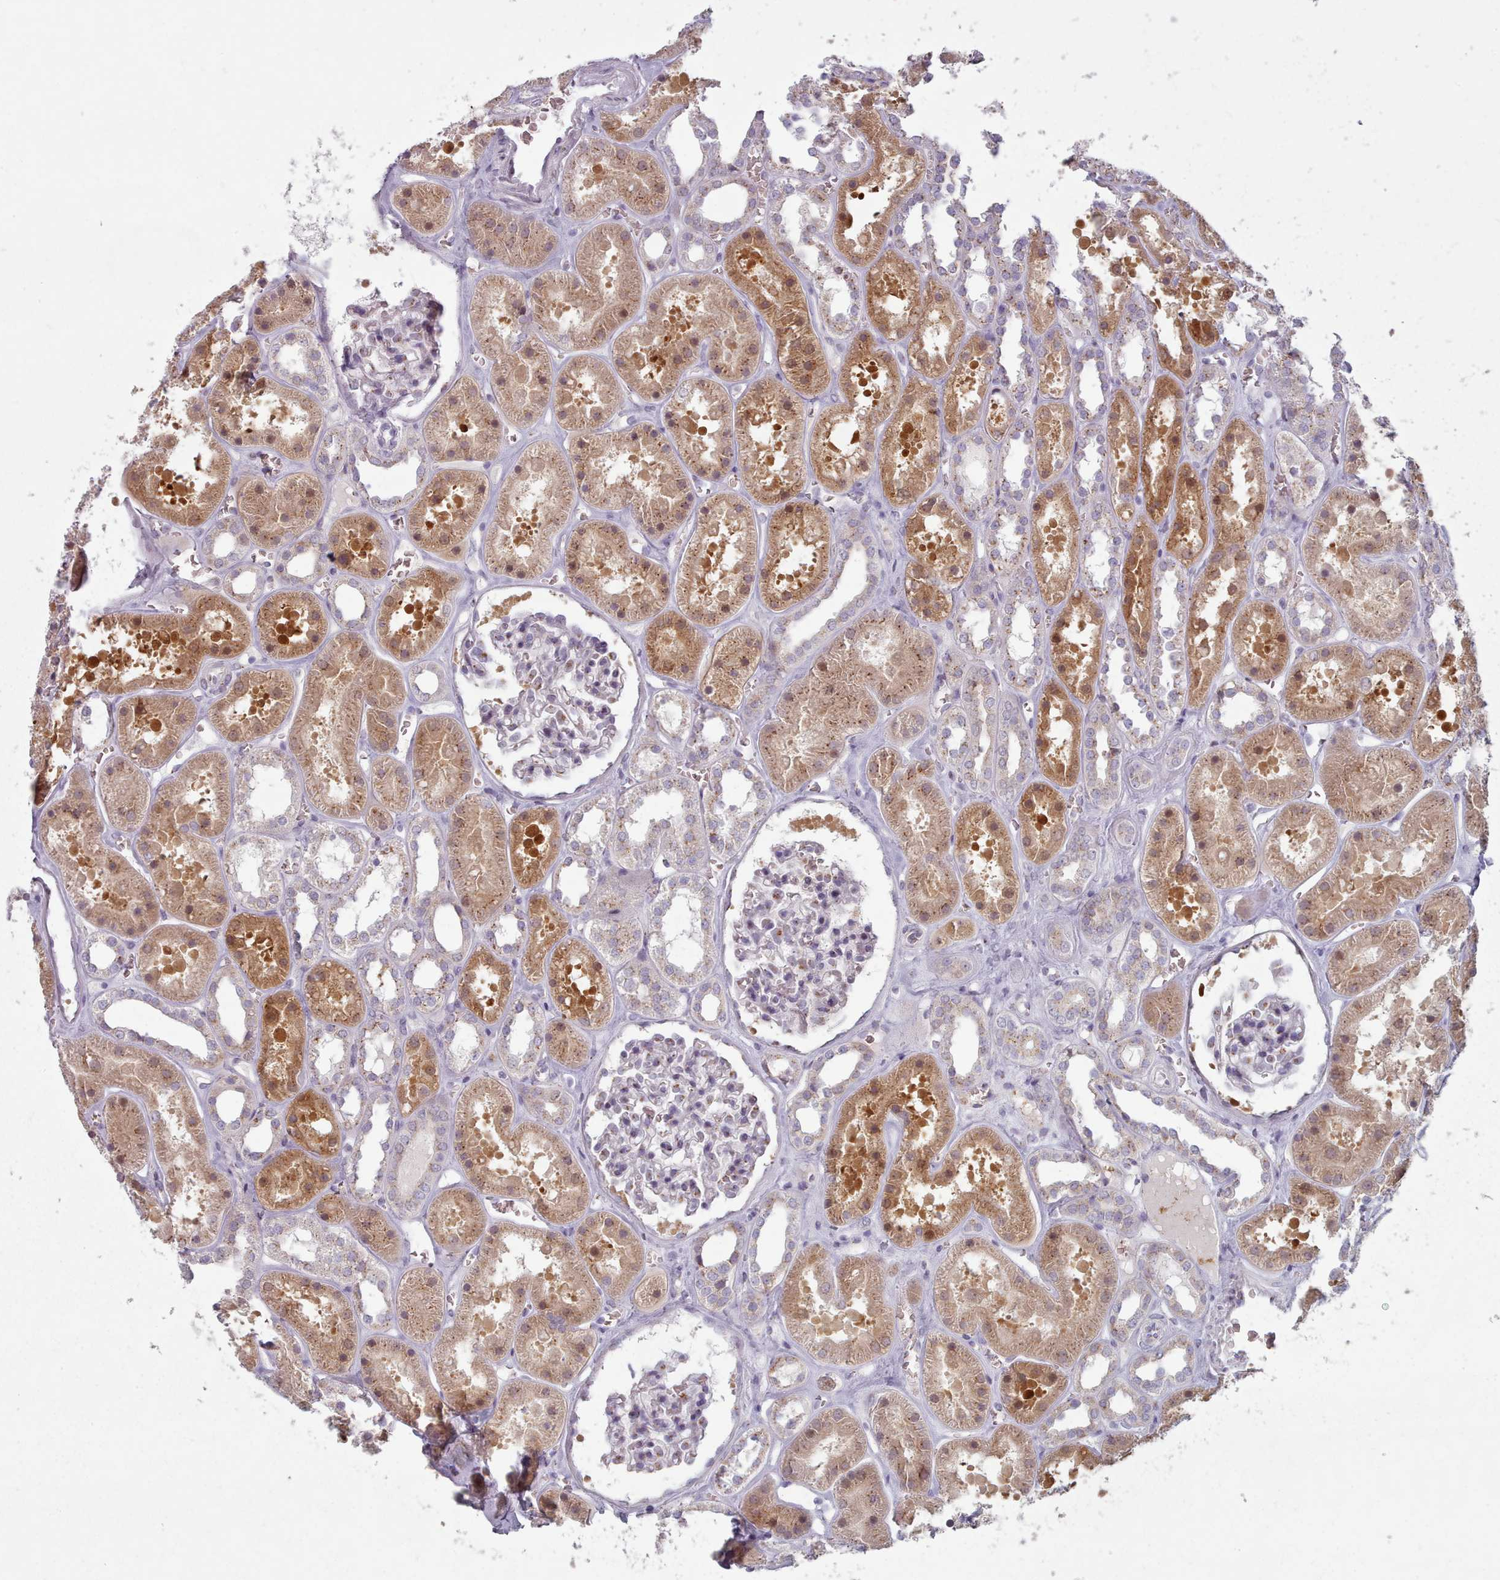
{"staining": {"intensity": "weak", "quantity": "<25%", "location": "cytoplasmic/membranous"}, "tissue": "kidney", "cell_type": "Cells in glomeruli", "image_type": "normal", "snomed": [{"axis": "morphology", "description": "Normal tissue, NOS"}, {"axis": "topography", "description": "Kidney"}], "caption": "Kidney stained for a protein using immunohistochemistry (IHC) shows no staining cells in glomeruli.", "gene": "MAN1B1", "patient": {"sex": "female", "age": 41}}